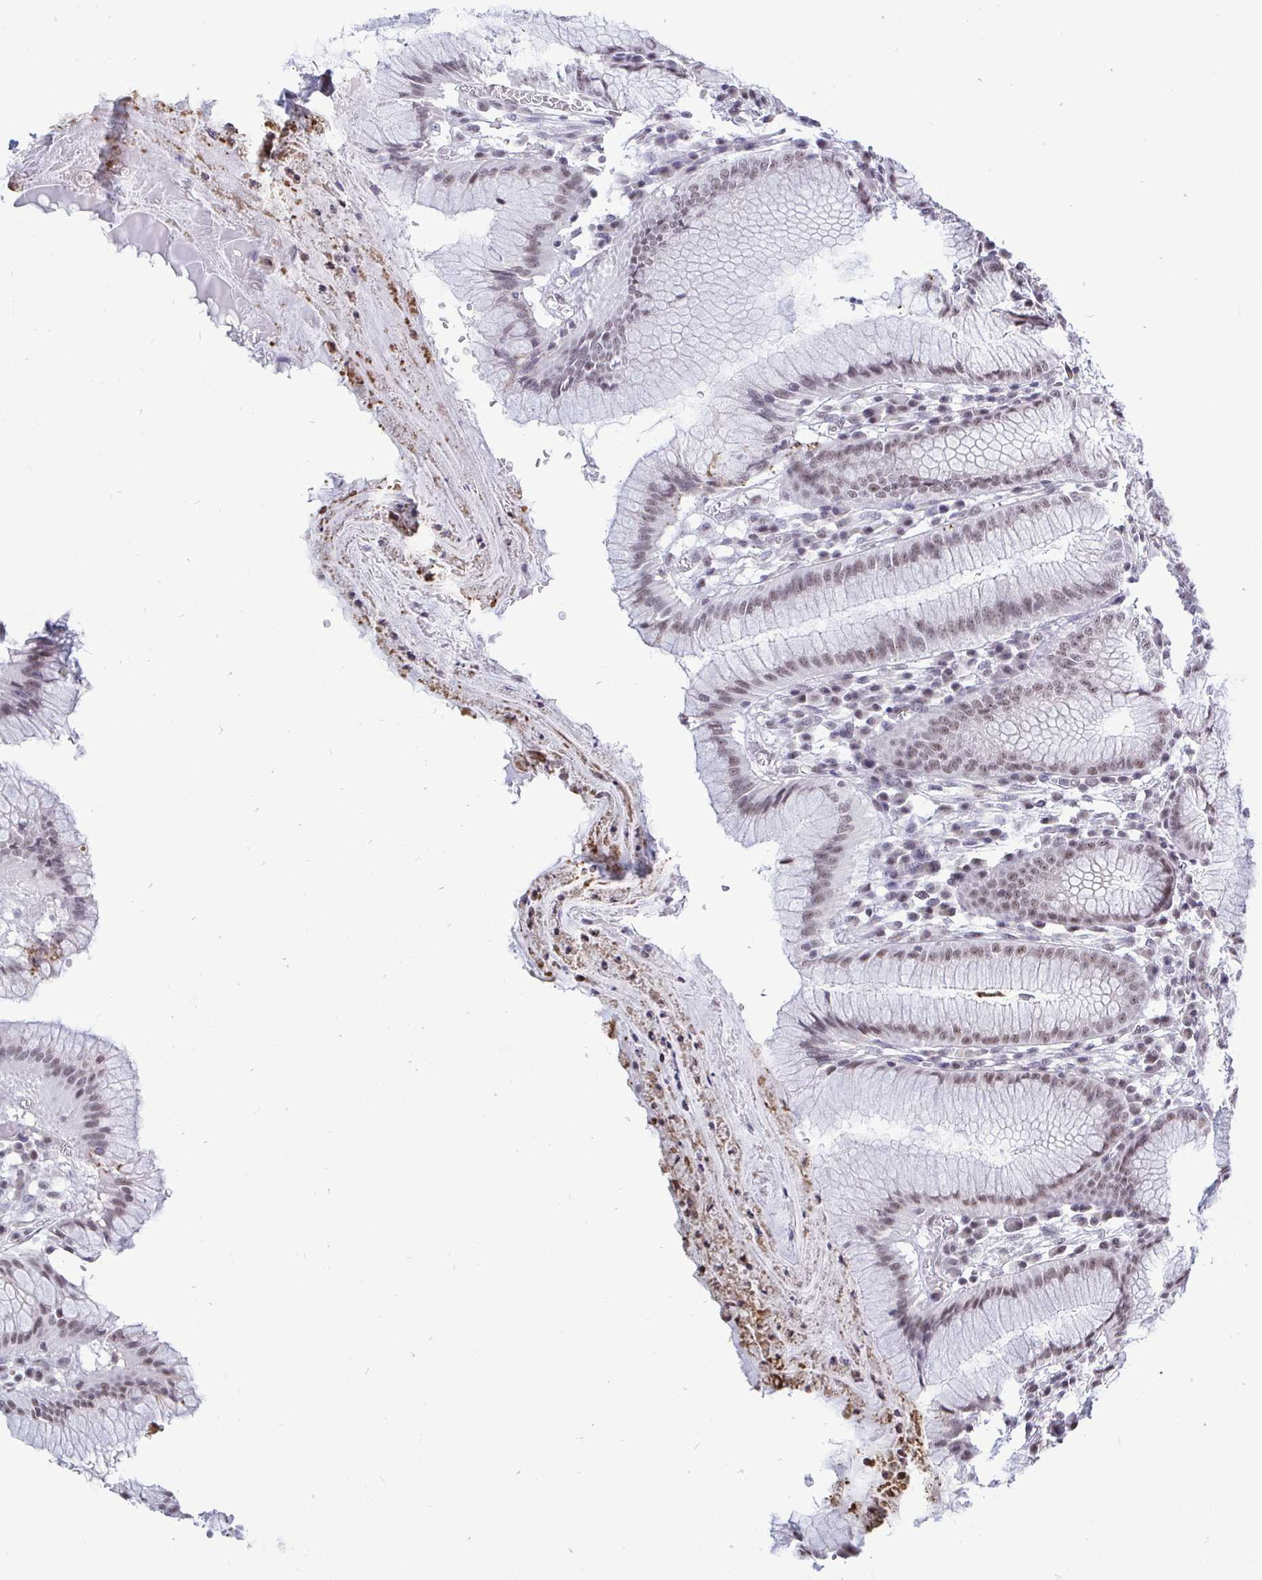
{"staining": {"intensity": "weak", "quantity": ">75%", "location": "nuclear"}, "tissue": "stomach", "cell_type": "Glandular cells", "image_type": "normal", "snomed": [{"axis": "morphology", "description": "Normal tissue, NOS"}, {"axis": "topography", "description": "Stomach"}], "caption": "A histopathology image of stomach stained for a protein reveals weak nuclear brown staining in glandular cells.", "gene": "TRIP12", "patient": {"sex": "male", "age": 55}}